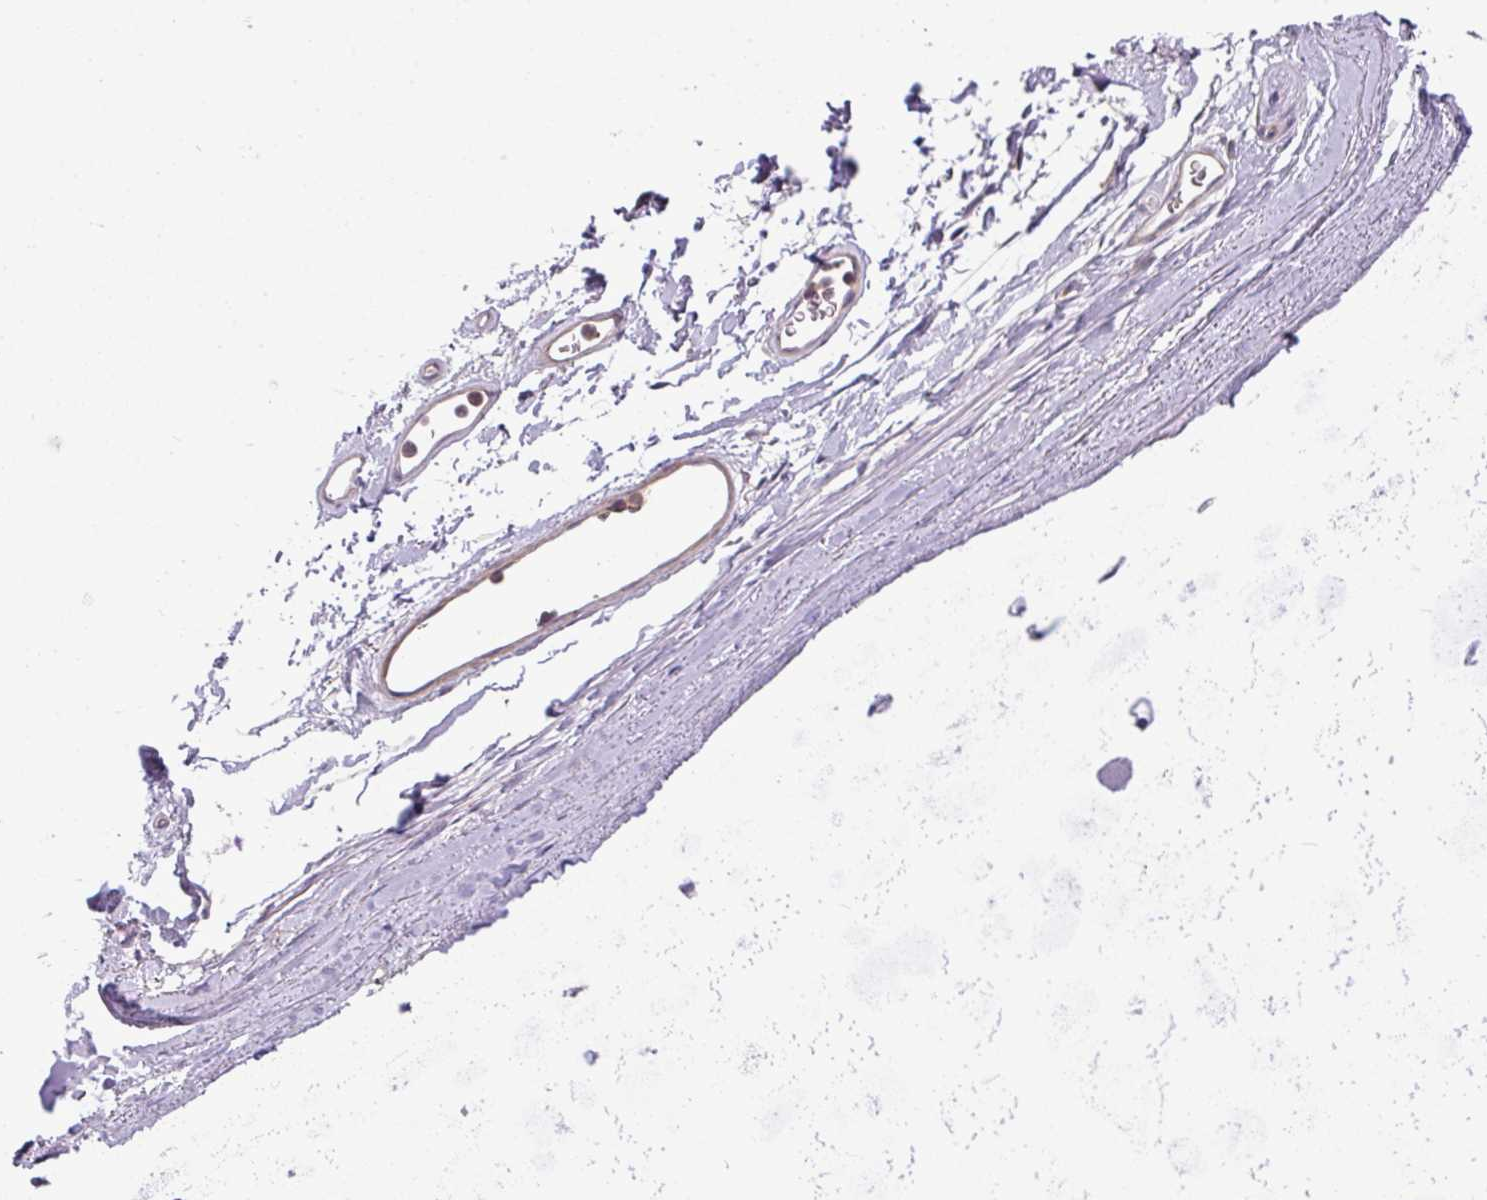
{"staining": {"intensity": "negative", "quantity": "none", "location": "none"}, "tissue": "adipose tissue", "cell_type": "Adipocytes", "image_type": "normal", "snomed": [{"axis": "morphology", "description": "Normal tissue, NOS"}, {"axis": "topography", "description": "Lymph node"}, {"axis": "topography", "description": "Cartilage tissue"}, {"axis": "topography", "description": "Bronchus"}], "caption": "Benign adipose tissue was stained to show a protein in brown. There is no significant expression in adipocytes.", "gene": "ZNF35", "patient": {"sex": "female", "age": 70}}